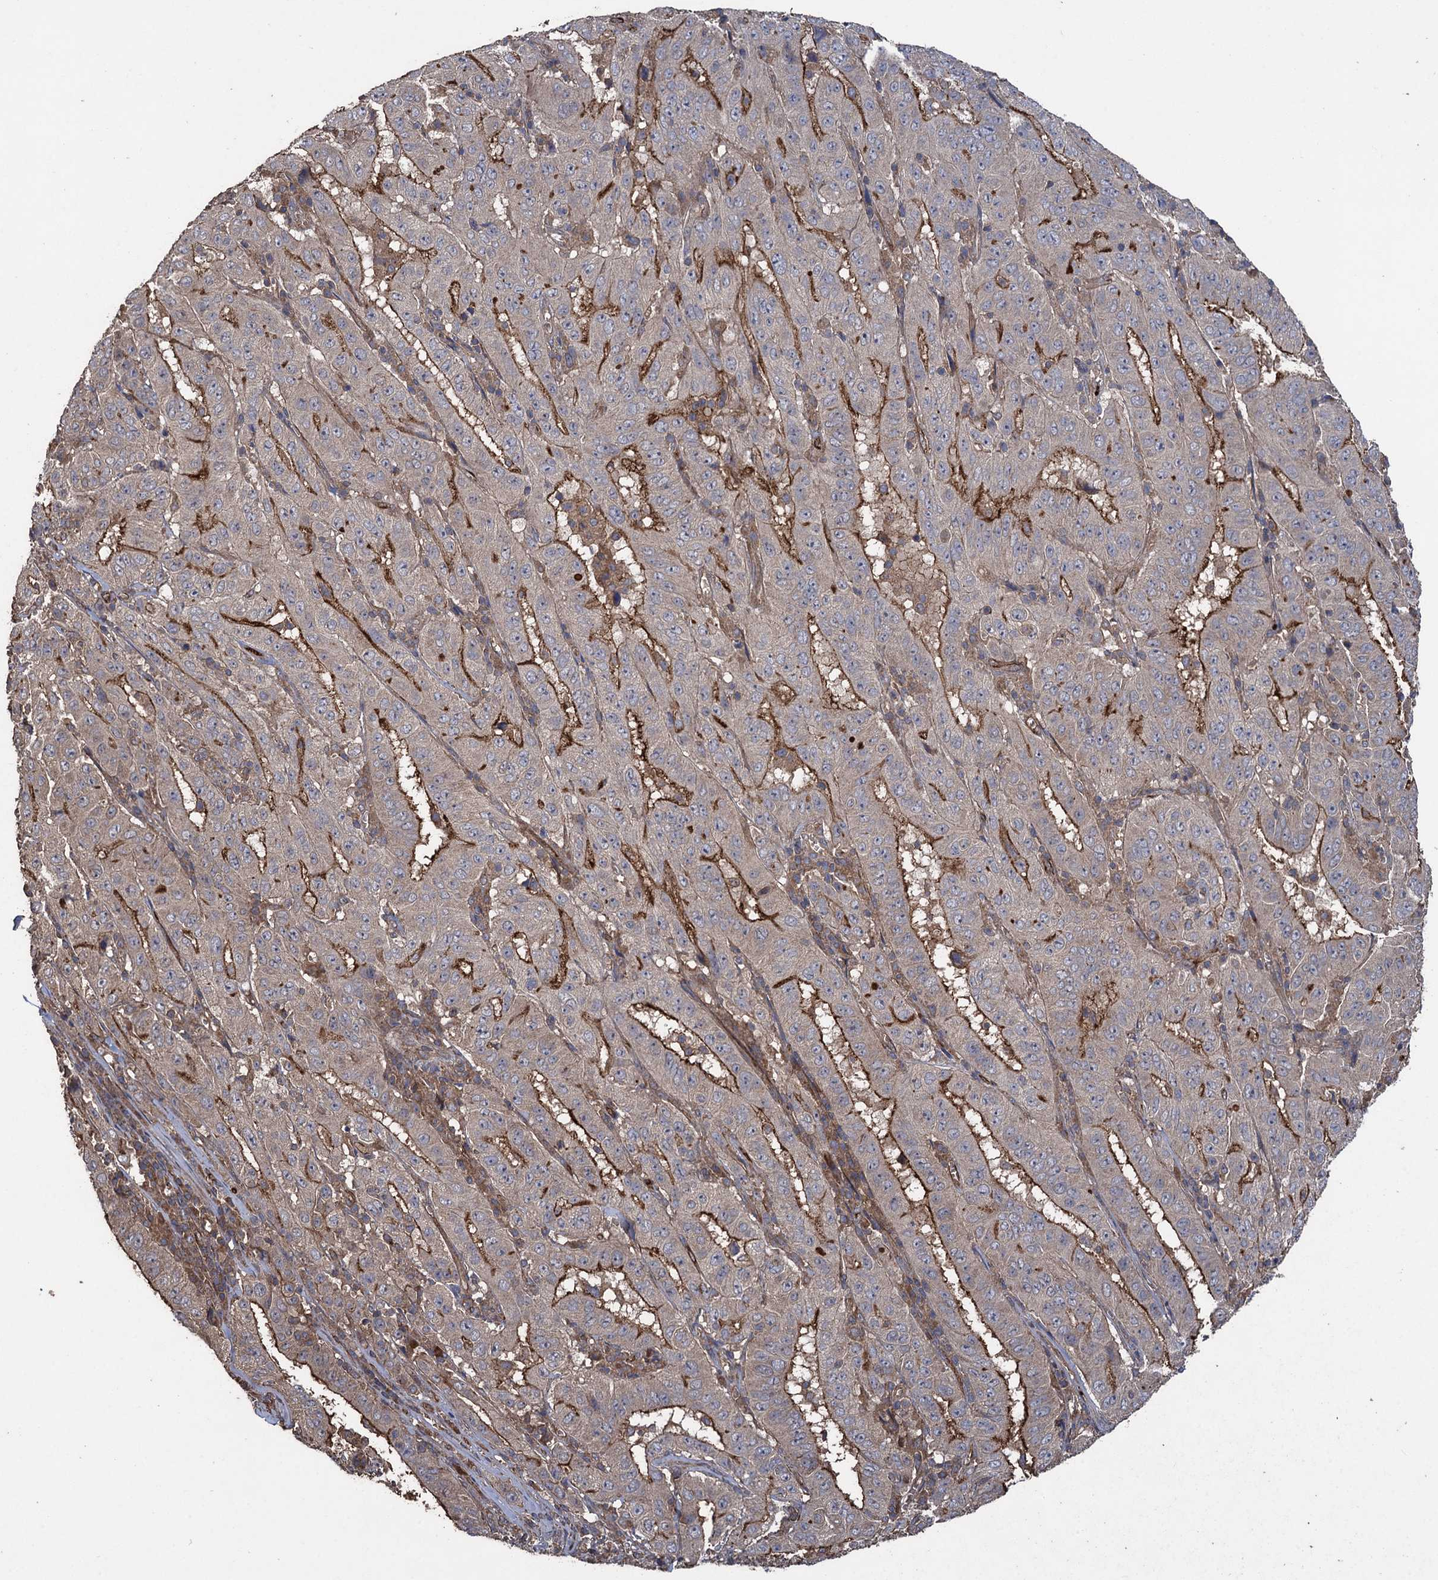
{"staining": {"intensity": "moderate", "quantity": "25%-75%", "location": "cytoplasmic/membranous"}, "tissue": "pancreatic cancer", "cell_type": "Tumor cells", "image_type": "cancer", "snomed": [{"axis": "morphology", "description": "Adenocarcinoma, NOS"}, {"axis": "topography", "description": "Pancreas"}], "caption": "A medium amount of moderate cytoplasmic/membranous staining is appreciated in about 25%-75% of tumor cells in pancreatic cancer tissue.", "gene": "TXNDC11", "patient": {"sex": "male", "age": 63}}